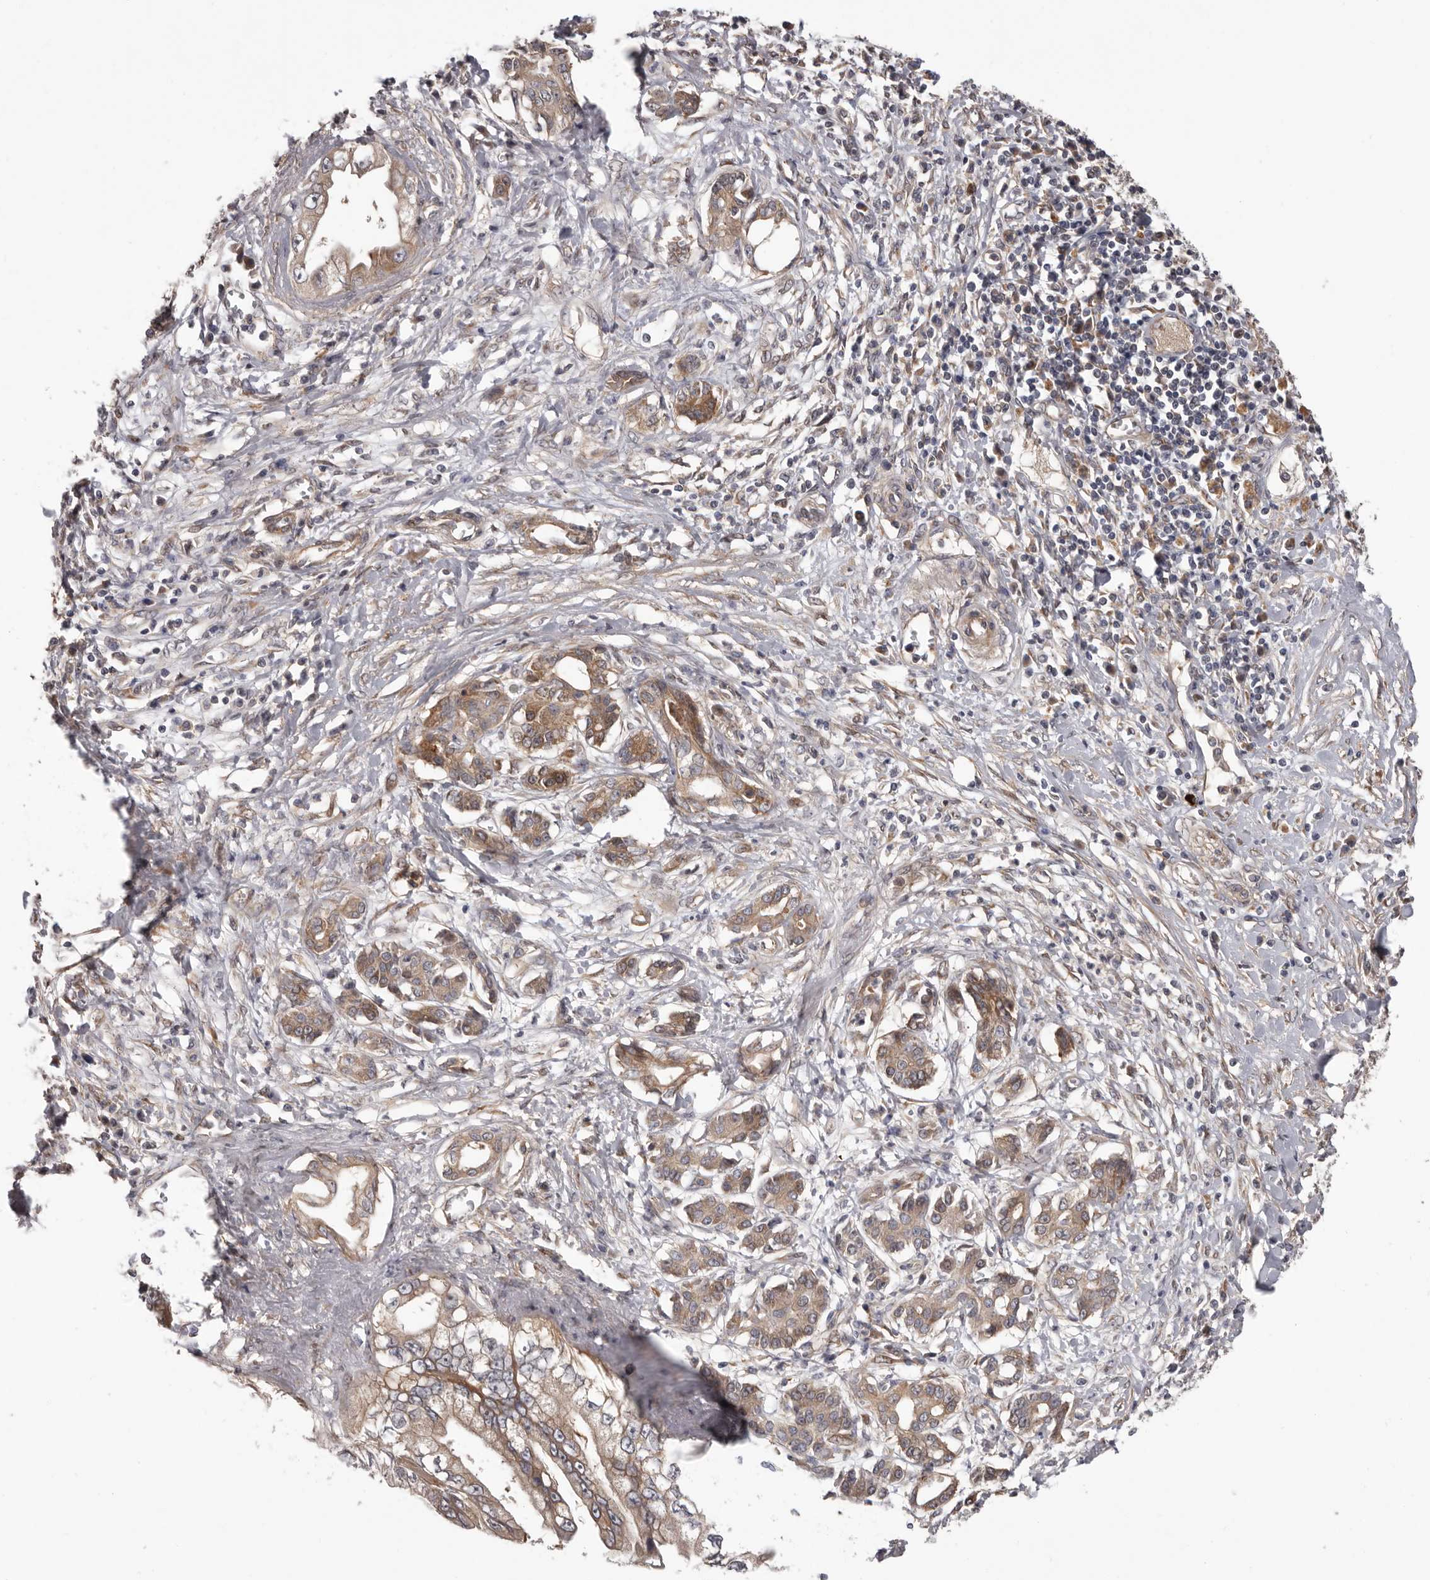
{"staining": {"intensity": "moderate", "quantity": "25%-75%", "location": "cytoplasmic/membranous"}, "tissue": "pancreatic cancer", "cell_type": "Tumor cells", "image_type": "cancer", "snomed": [{"axis": "morphology", "description": "Adenocarcinoma, NOS"}, {"axis": "topography", "description": "Pancreas"}], "caption": "Immunohistochemical staining of human adenocarcinoma (pancreatic) shows medium levels of moderate cytoplasmic/membranous protein positivity in approximately 25%-75% of tumor cells.", "gene": "PRKD1", "patient": {"sex": "female", "age": 56}}